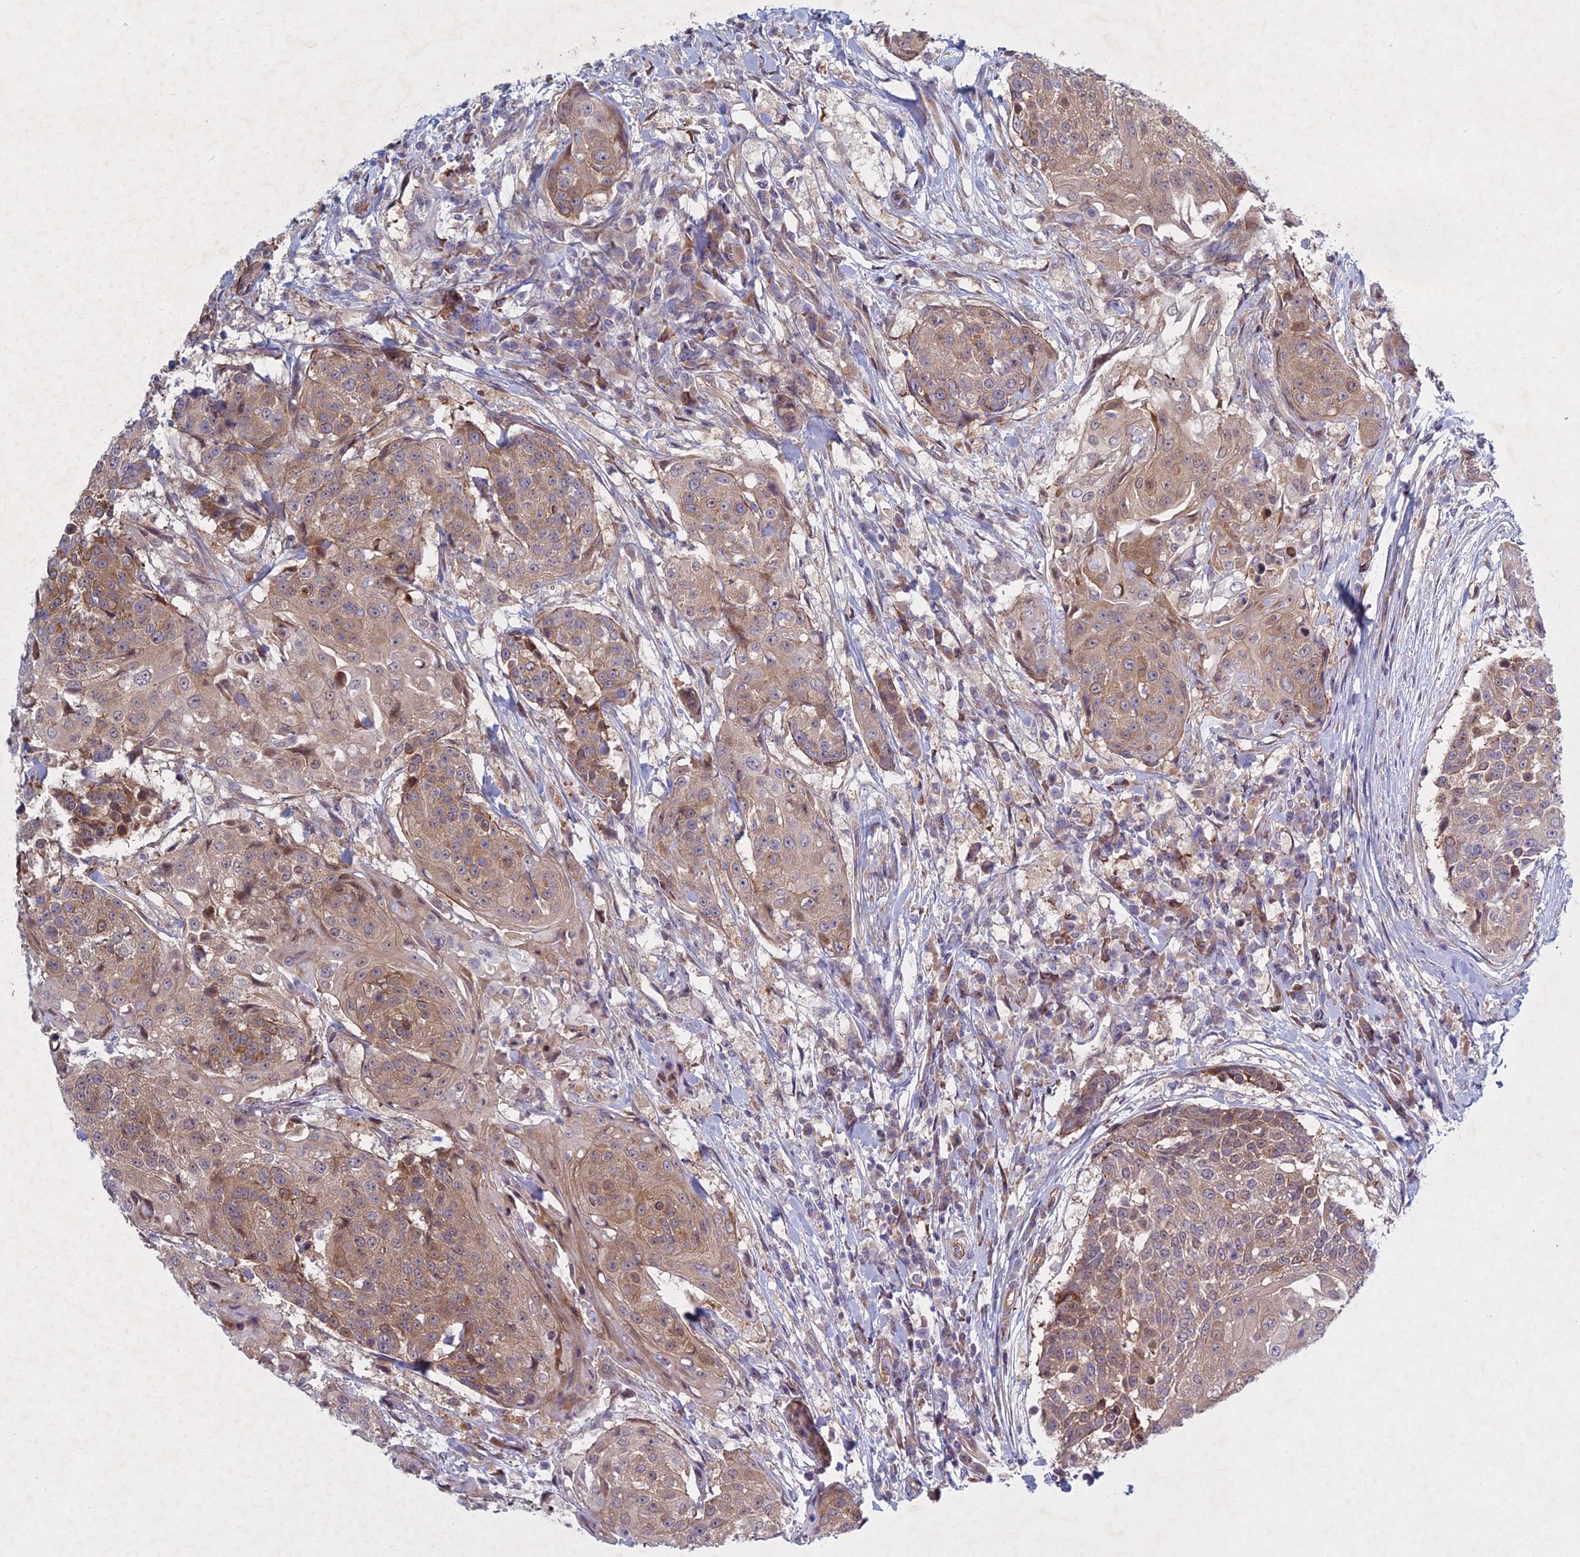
{"staining": {"intensity": "moderate", "quantity": "25%-75%", "location": "cytoplasmic/membranous"}, "tissue": "urothelial cancer", "cell_type": "Tumor cells", "image_type": "cancer", "snomed": [{"axis": "morphology", "description": "Urothelial carcinoma, High grade"}, {"axis": "topography", "description": "Urinary bladder"}], "caption": "The immunohistochemical stain highlights moderate cytoplasmic/membranous staining in tumor cells of urothelial cancer tissue.", "gene": "PTHLH", "patient": {"sex": "female", "age": 63}}